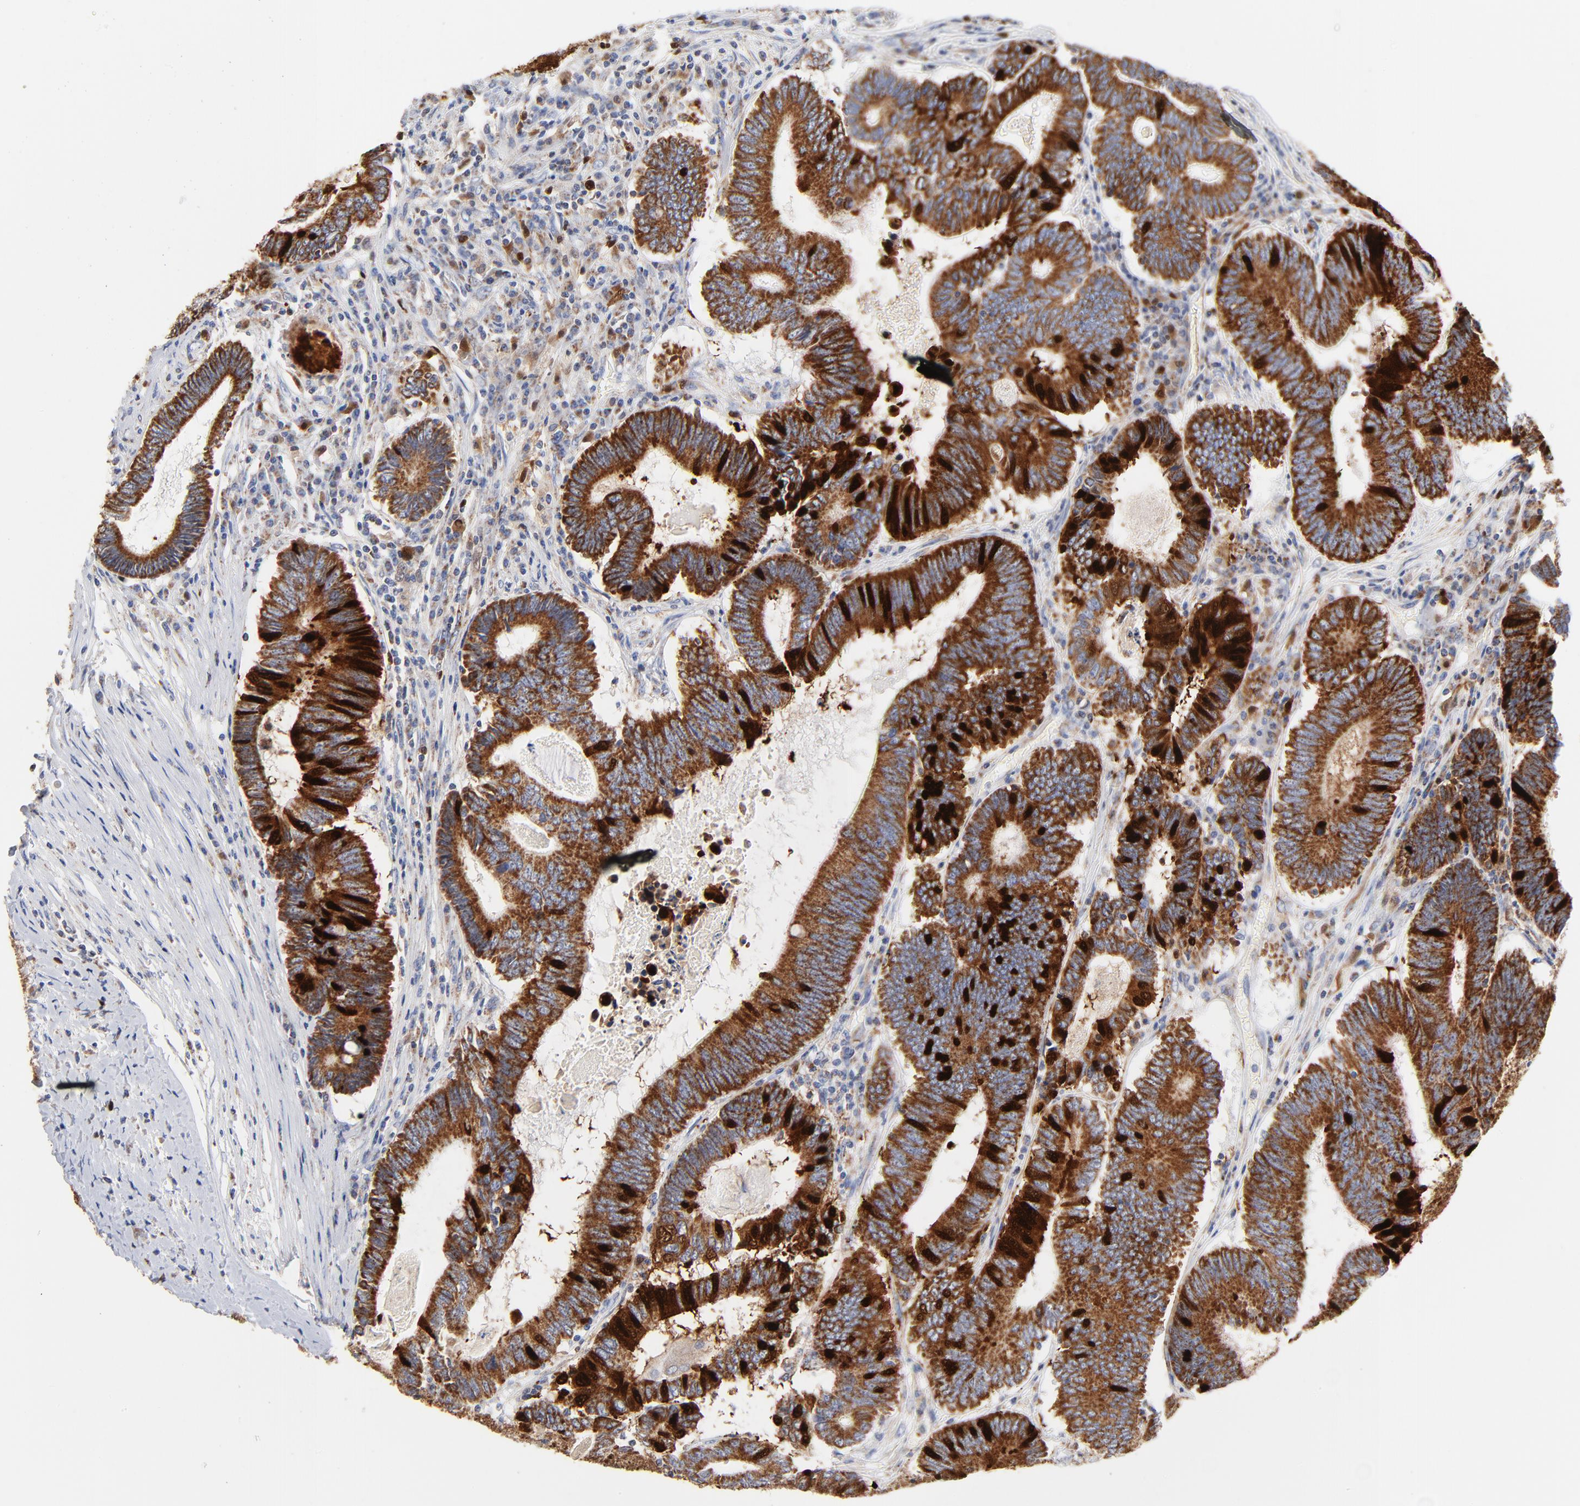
{"staining": {"intensity": "strong", "quantity": ">75%", "location": "cytoplasmic/membranous"}, "tissue": "colorectal cancer", "cell_type": "Tumor cells", "image_type": "cancer", "snomed": [{"axis": "morphology", "description": "Adenocarcinoma, NOS"}, {"axis": "topography", "description": "Colon"}], "caption": "Human colorectal cancer (adenocarcinoma) stained with a protein marker exhibits strong staining in tumor cells.", "gene": "DIABLO", "patient": {"sex": "female", "age": 78}}